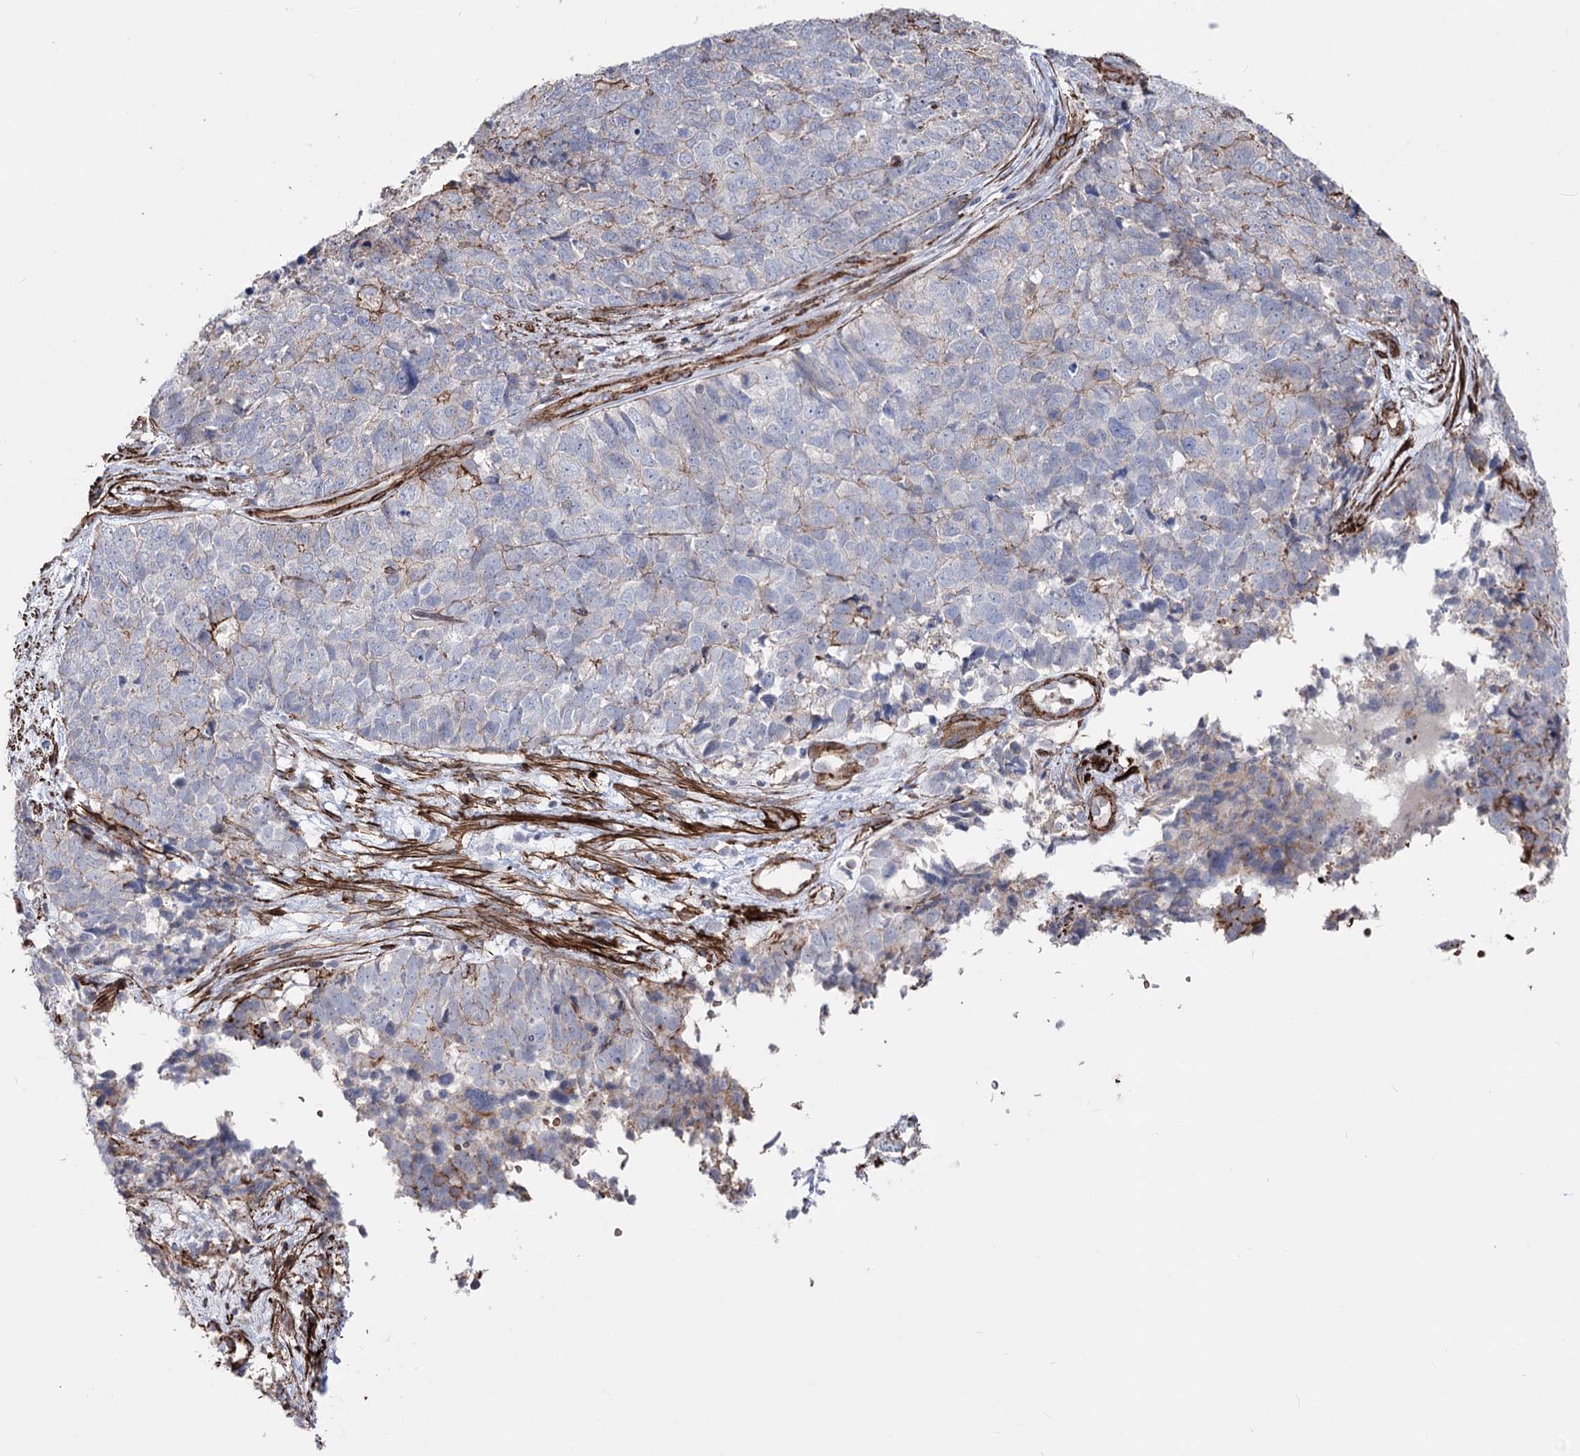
{"staining": {"intensity": "negative", "quantity": "none", "location": "none"}, "tissue": "cervical cancer", "cell_type": "Tumor cells", "image_type": "cancer", "snomed": [{"axis": "morphology", "description": "Squamous cell carcinoma, NOS"}, {"axis": "topography", "description": "Cervix"}], "caption": "Immunohistochemistry (IHC) histopathology image of human cervical squamous cell carcinoma stained for a protein (brown), which displays no expression in tumor cells.", "gene": "ARHGAP20", "patient": {"sex": "female", "age": 63}}